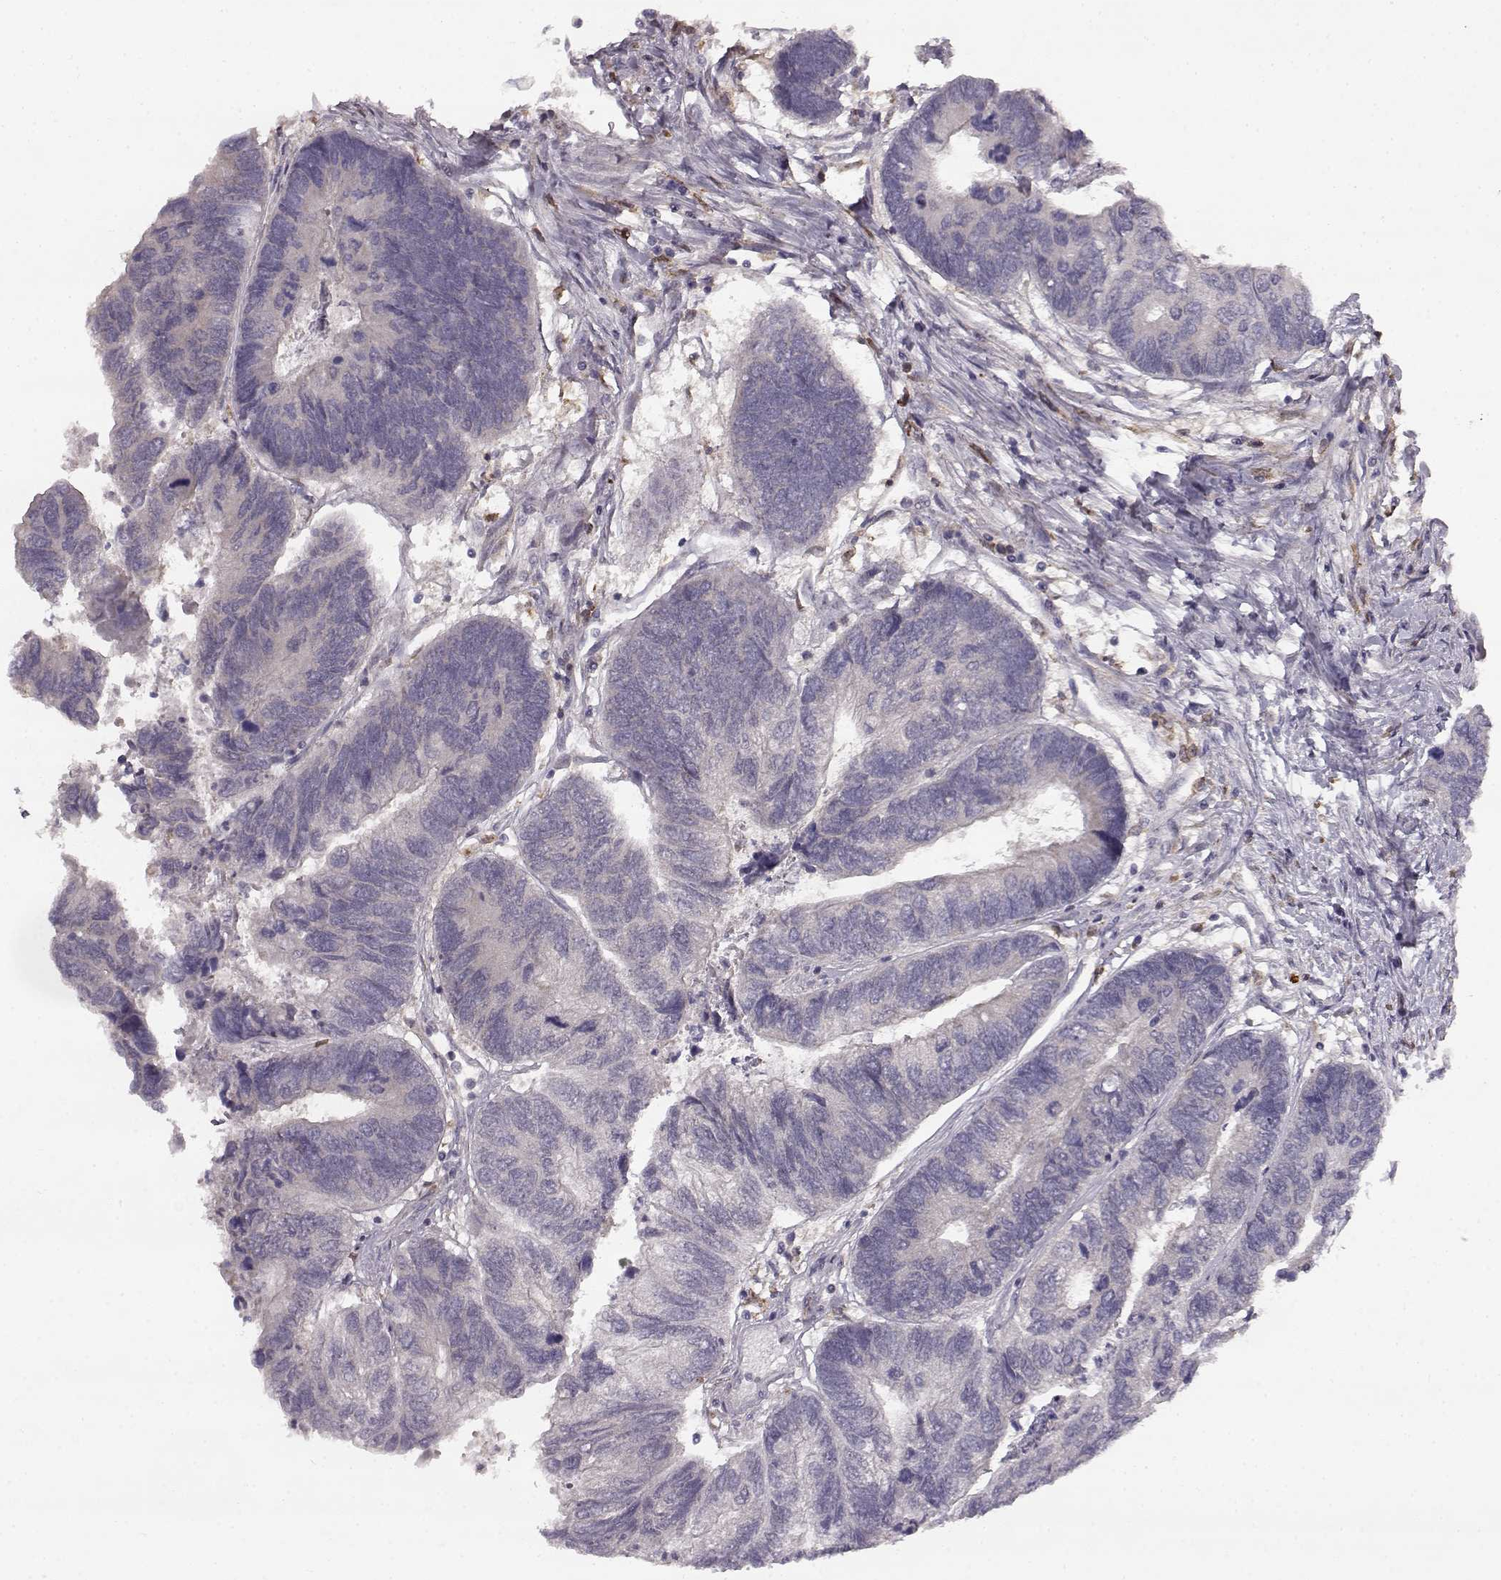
{"staining": {"intensity": "negative", "quantity": "none", "location": "none"}, "tissue": "colorectal cancer", "cell_type": "Tumor cells", "image_type": "cancer", "snomed": [{"axis": "morphology", "description": "Adenocarcinoma, NOS"}, {"axis": "topography", "description": "Colon"}], "caption": "Tumor cells show no significant protein expression in colorectal cancer (adenocarcinoma). (Immunohistochemistry (ihc), brightfield microscopy, high magnification).", "gene": "SPAG17", "patient": {"sex": "female", "age": 67}}